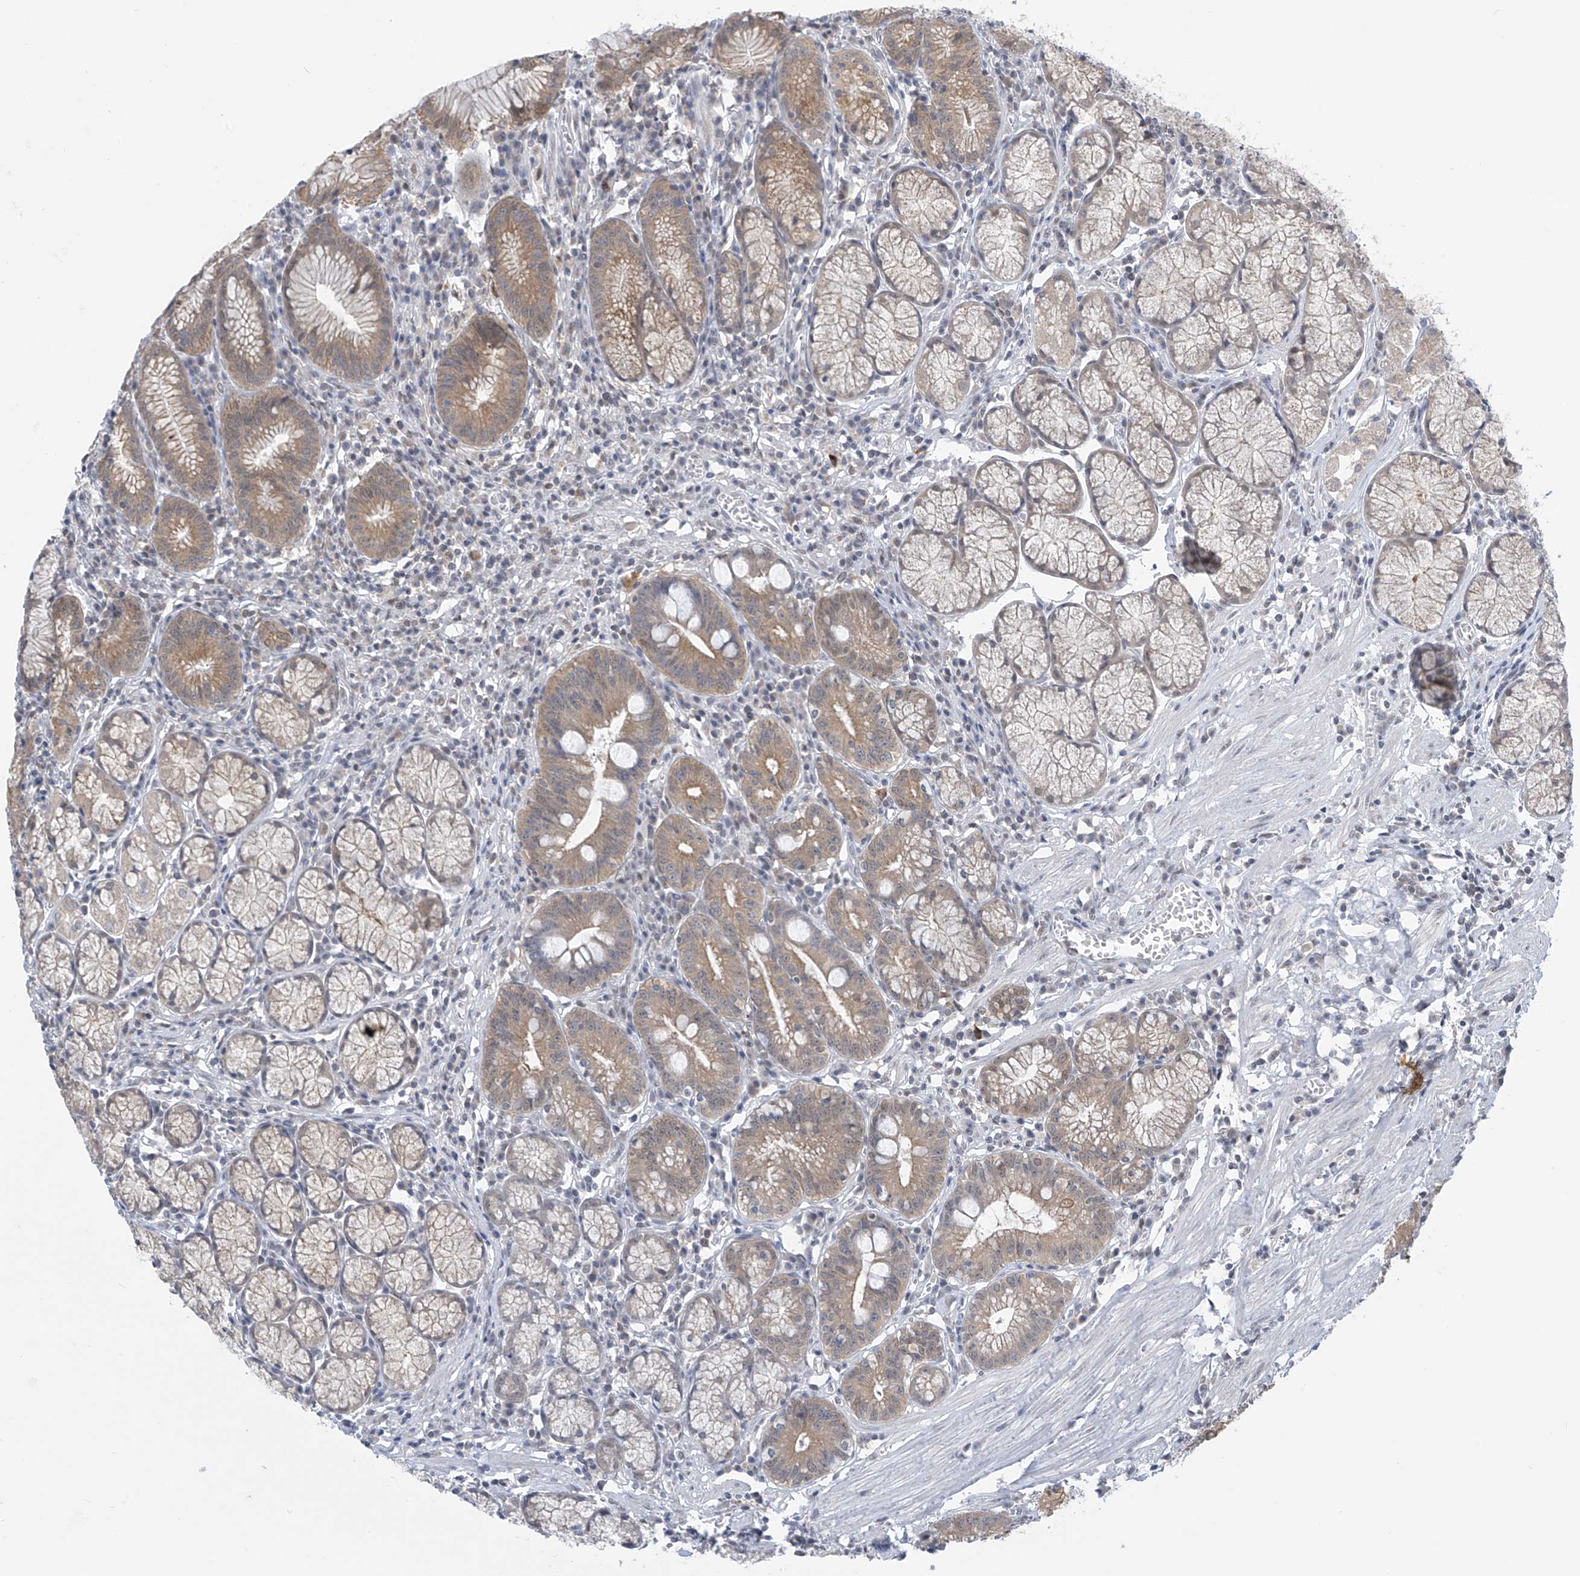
{"staining": {"intensity": "moderate", "quantity": "25%-75%", "location": "cytoplasmic/membranous"}, "tissue": "stomach", "cell_type": "Glandular cells", "image_type": "normal", "snomed": [{"axis": "morphology", "description": "Normal tissue, NOS"}, {"axis": "topography", "description": "Stomach"}], "caption": "A brown stain highlights moderate cytoplasmic/membranous expression of a protein in glandular cells of benign stomach.", "gene": "APLF", "patient": {"sex": "male", "age": 55}}